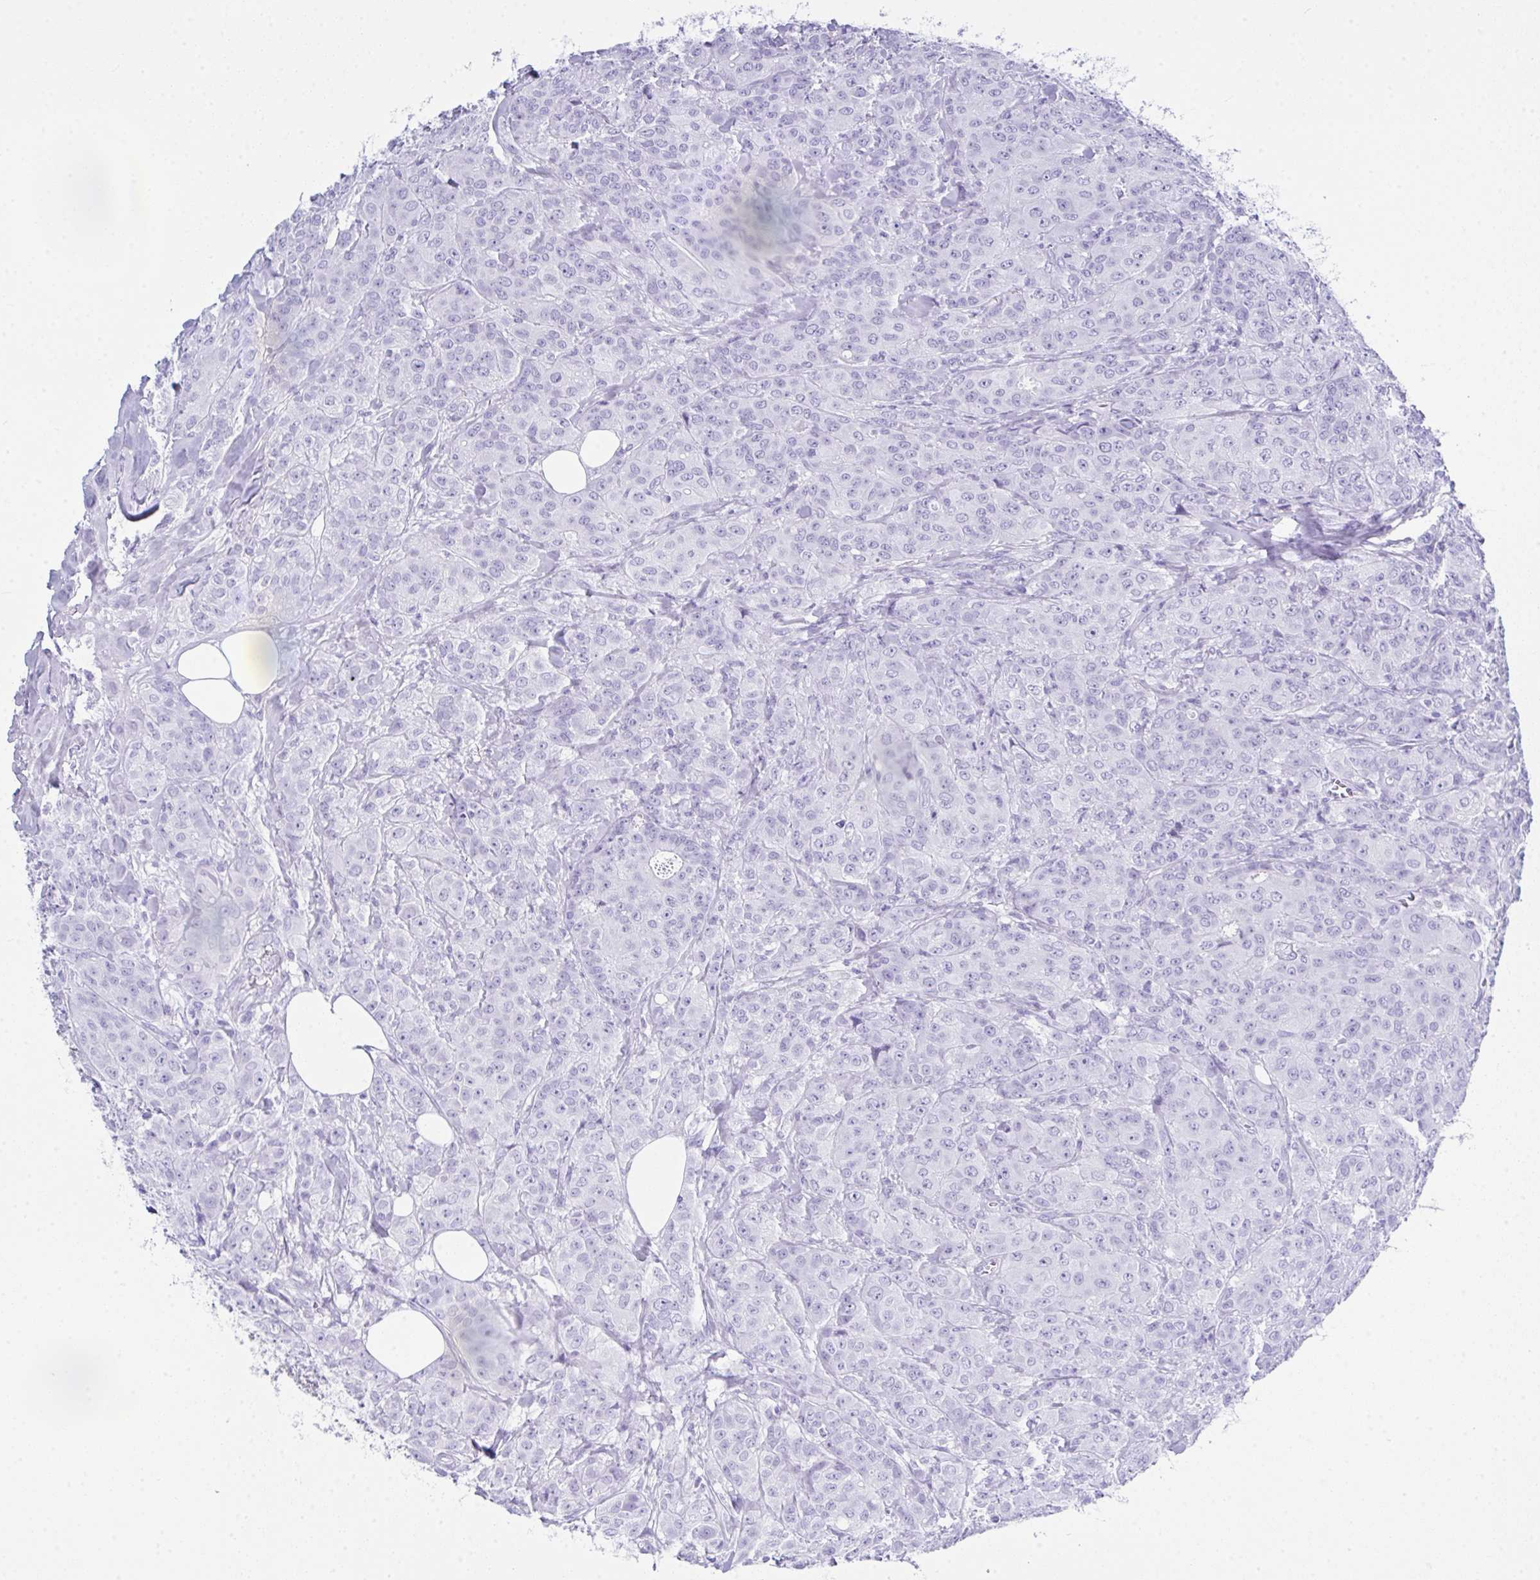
{"staining": {"intensity": "negative", "quantity": "none", "location": "none"}, "tissue": "breast cancer", "cell_type": "Tumor cells", "image_type": "cancer", "snomed": [{"axis": "morphology", "description": "Normal tissue, NOS"}, {"axis": "morphology", "description": "Duct carcinoma"}, {"axis": "topography", "description": "Breast"}], "caption": "Tumor cells show no significant expression in breast cancer. (Stains: DAB (3,3'-diaminobenzidine) immunohistochemistry with hematoxylin counter stain, Microscopy: brightfield microscopy at high magnification).", "gene": "LGALS4", "patient": {"sex": "female", "age": 43}}